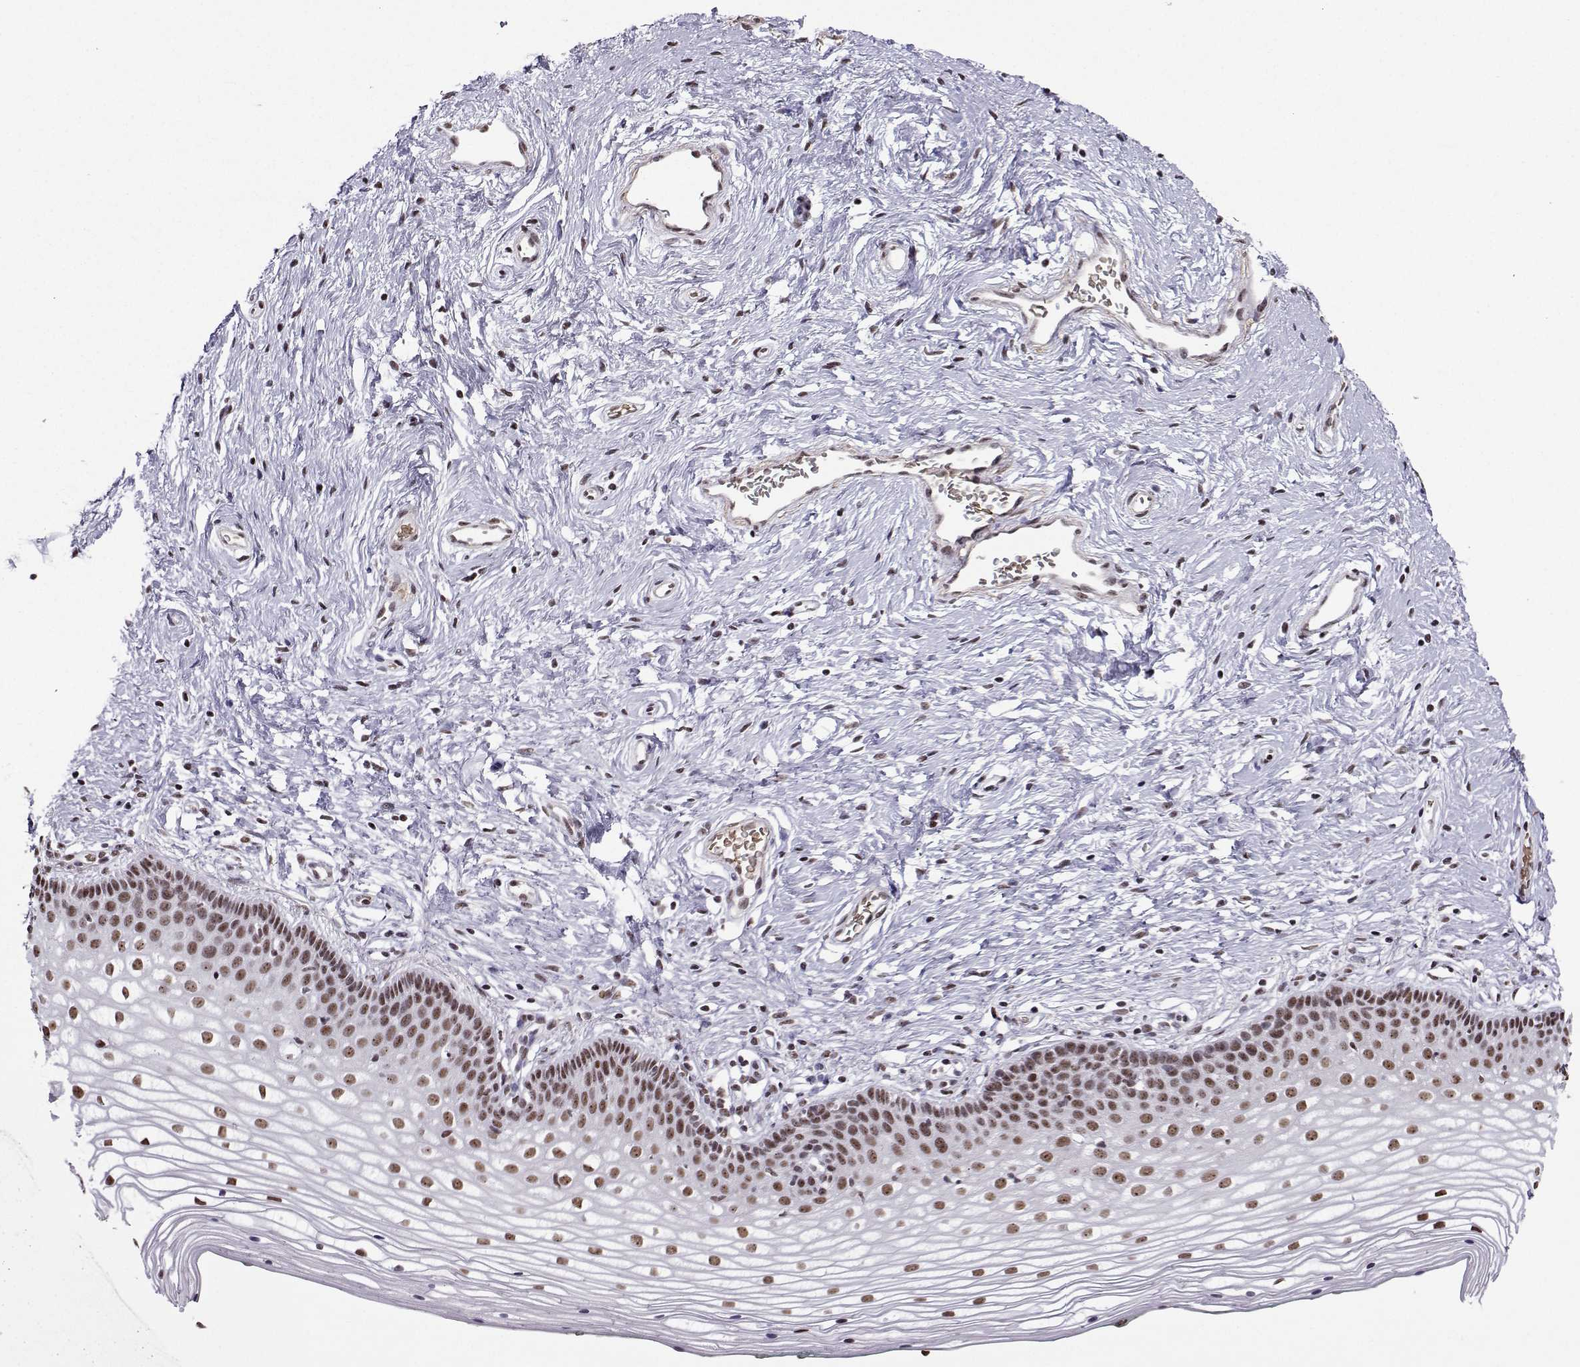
{"staining": {"intensity": "moderate", "quantity": ">75%", "location": "nuclear"}, "tissue": "vagina", "cell_type": "Squamous epithelial cells", "image_type": "normal", "snomed": [{"axis": "morphology", "description": "Normal tissue, NOS"}, {"axis": "topography", "description": "Vagina"}], "caption": "DAB immunohistochemical staining of normal vagina displays moderate nuclear protein positivity in approximately >75% of squamous epithelial cells.", "gene": "CCNK", "patient": {"sex": "female", "age": 36}}